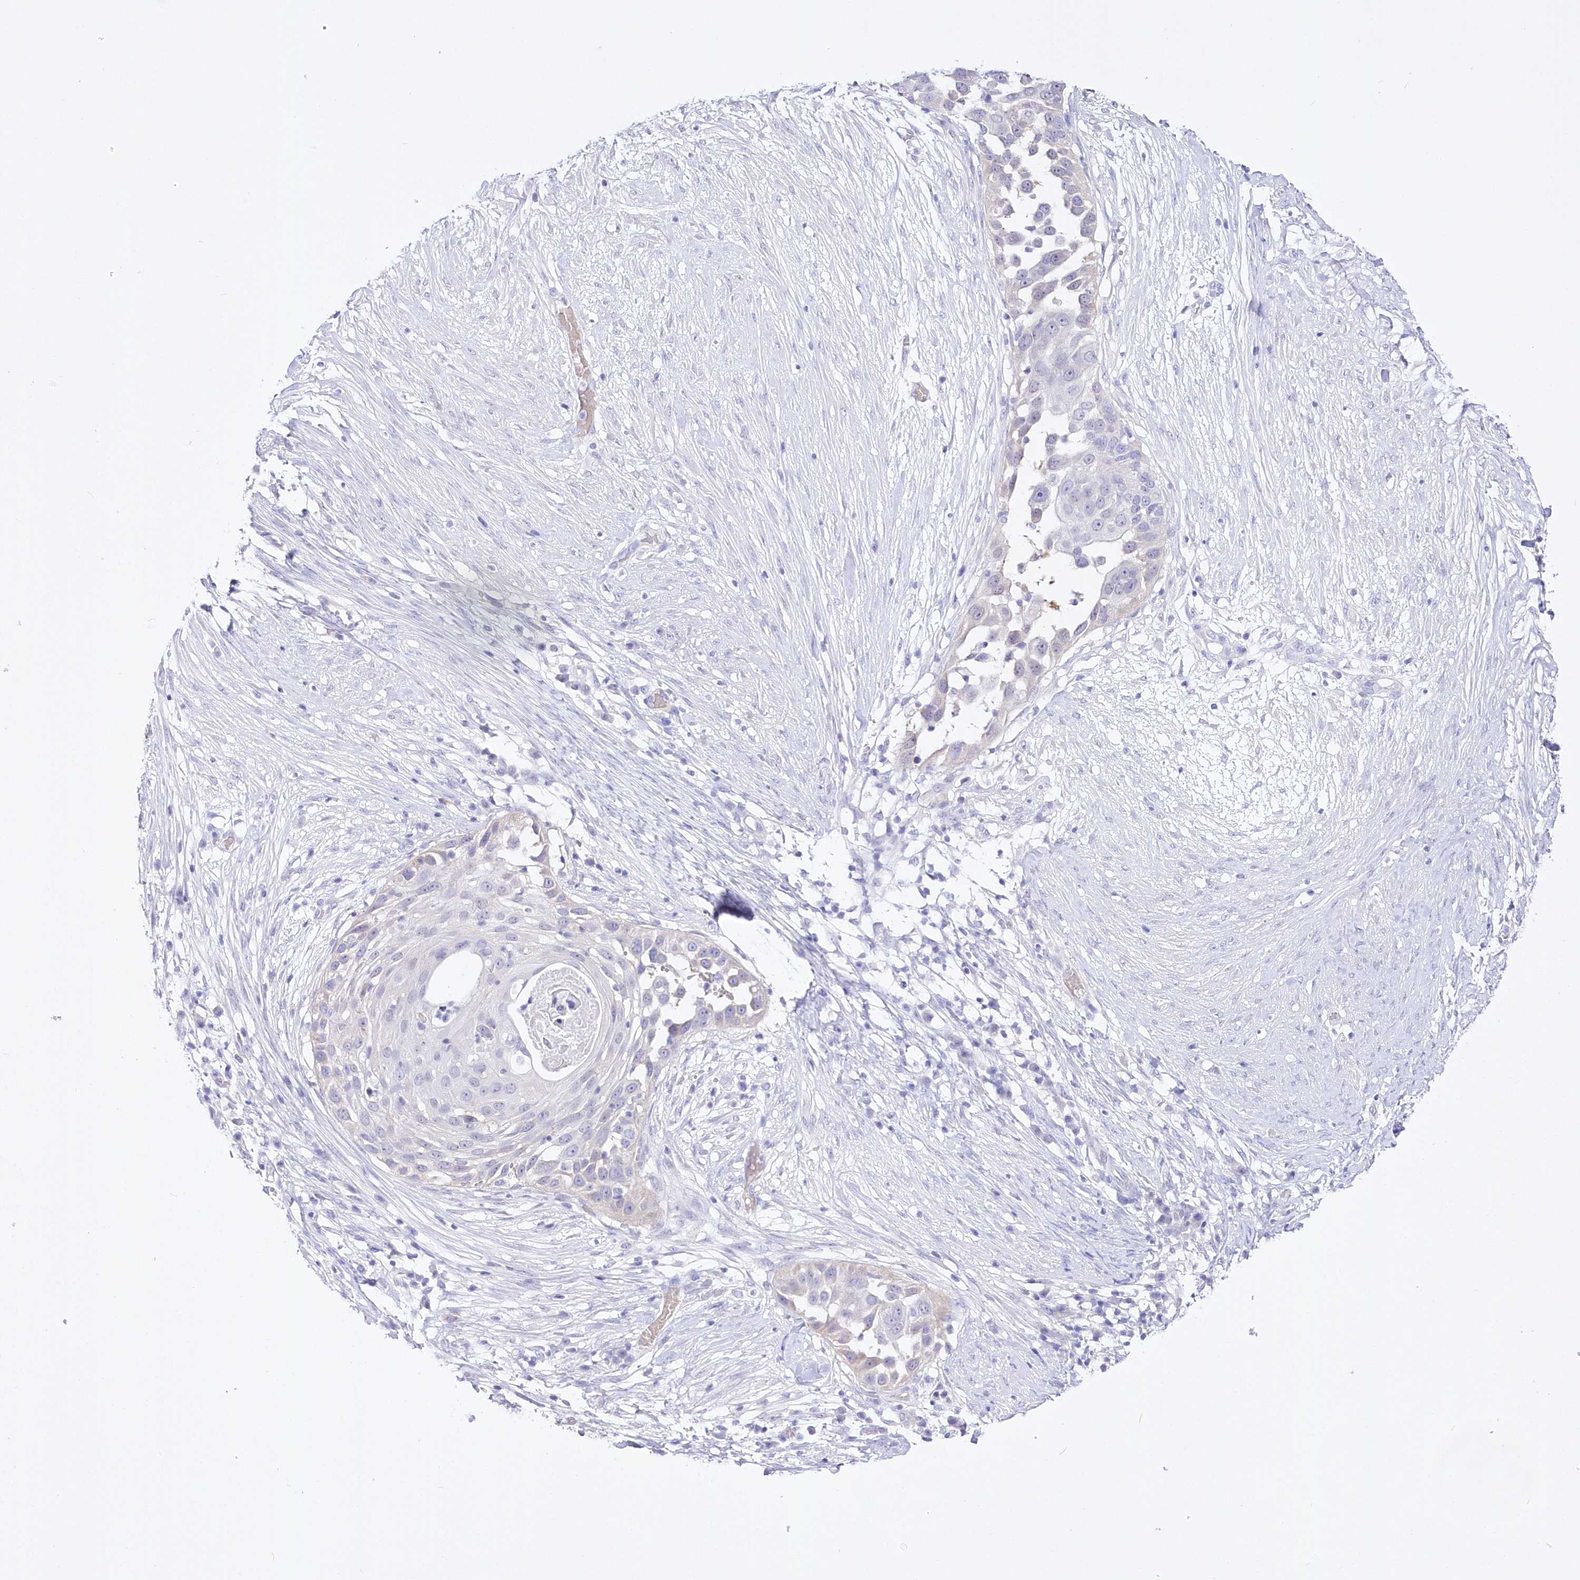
{"staining": {"intensity": "negative", "quantity": "none", "location": "none"}, "tissue": "skin cancer", "cell_type": "Tumor cells", "image_type": "cancer", "snomed": [{"axis": "morphology", "description": "Squamous cell carcinoma, NOS"}, {"axis": "topography", "description": "Skin"}], "caption": "This is an IHC photomicrograph of human skin cancer (squamous cell carcinoma). There is no positivity in tumor cells.", "gene": "UBA6", "patient": {"sex": "female", "age": 44}}